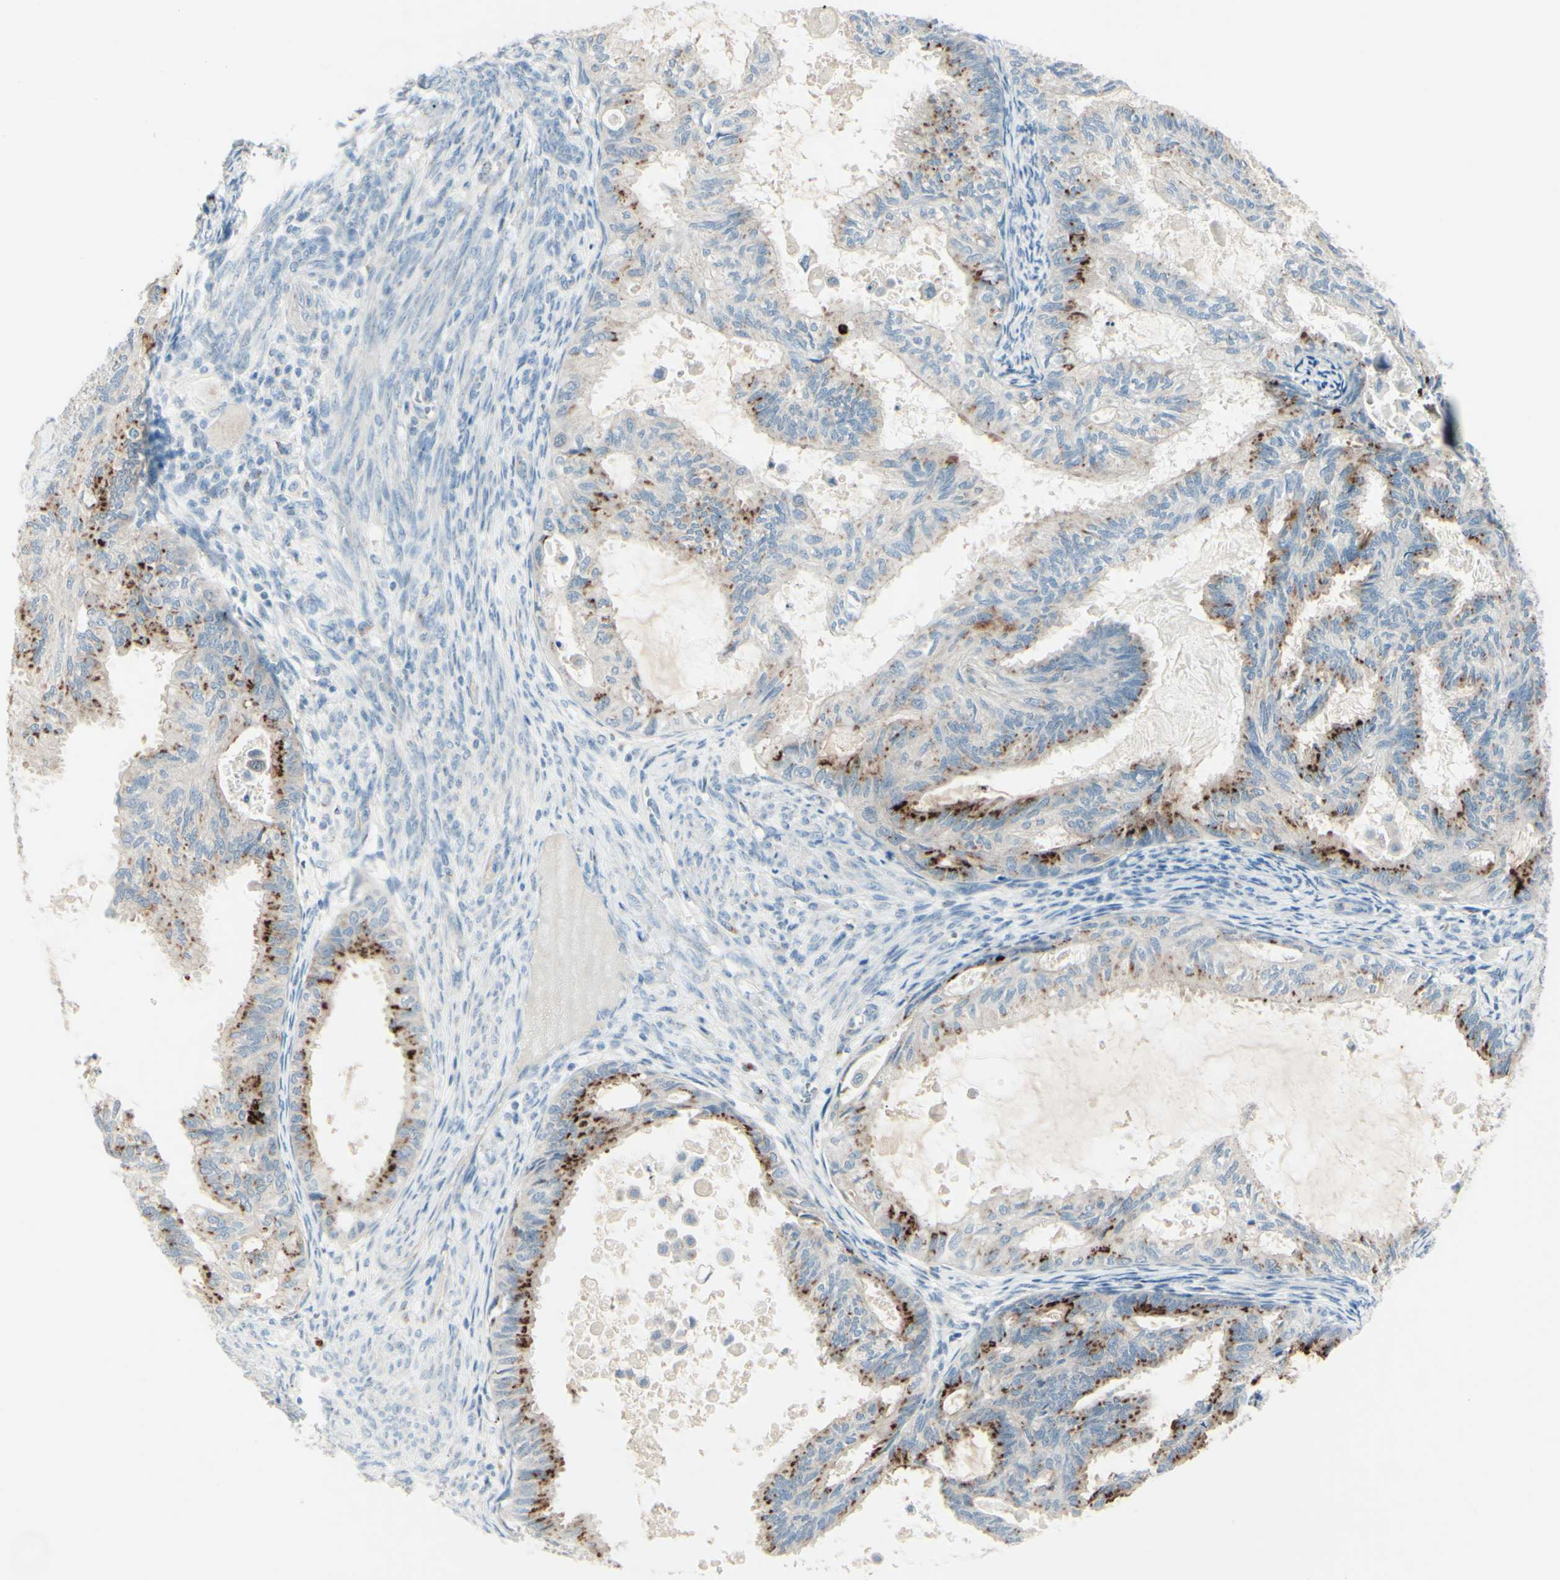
{"staining": {"intensity": "strong", "quantity": "25%-75%", "location": "cytoplasmic/membranous"}, "tissue": "cervical cancer", "cell_type": "Tumor cells", "image_type": "cancer", "snomed": [{"axis": "morphology", "description": "Normal tissue, NOS"}, {"axis": "morphology", "description": "Adenocarcinoma, NOS"}, {"axis": "topography", "description": "Cervix"}, {"axis": "topography", "description": "Endometrium"}], "caption": "DAB (3,3'-diaminobenzidine) immunohistochemical staining of cervical cancer (adenocarcinoma) displays strong cytoplasmic/membranous protein positivity in about 25%-75% of tumor cells.", "gene": "B4GALT1", "patient": {"sex": "female", "age": 86}}